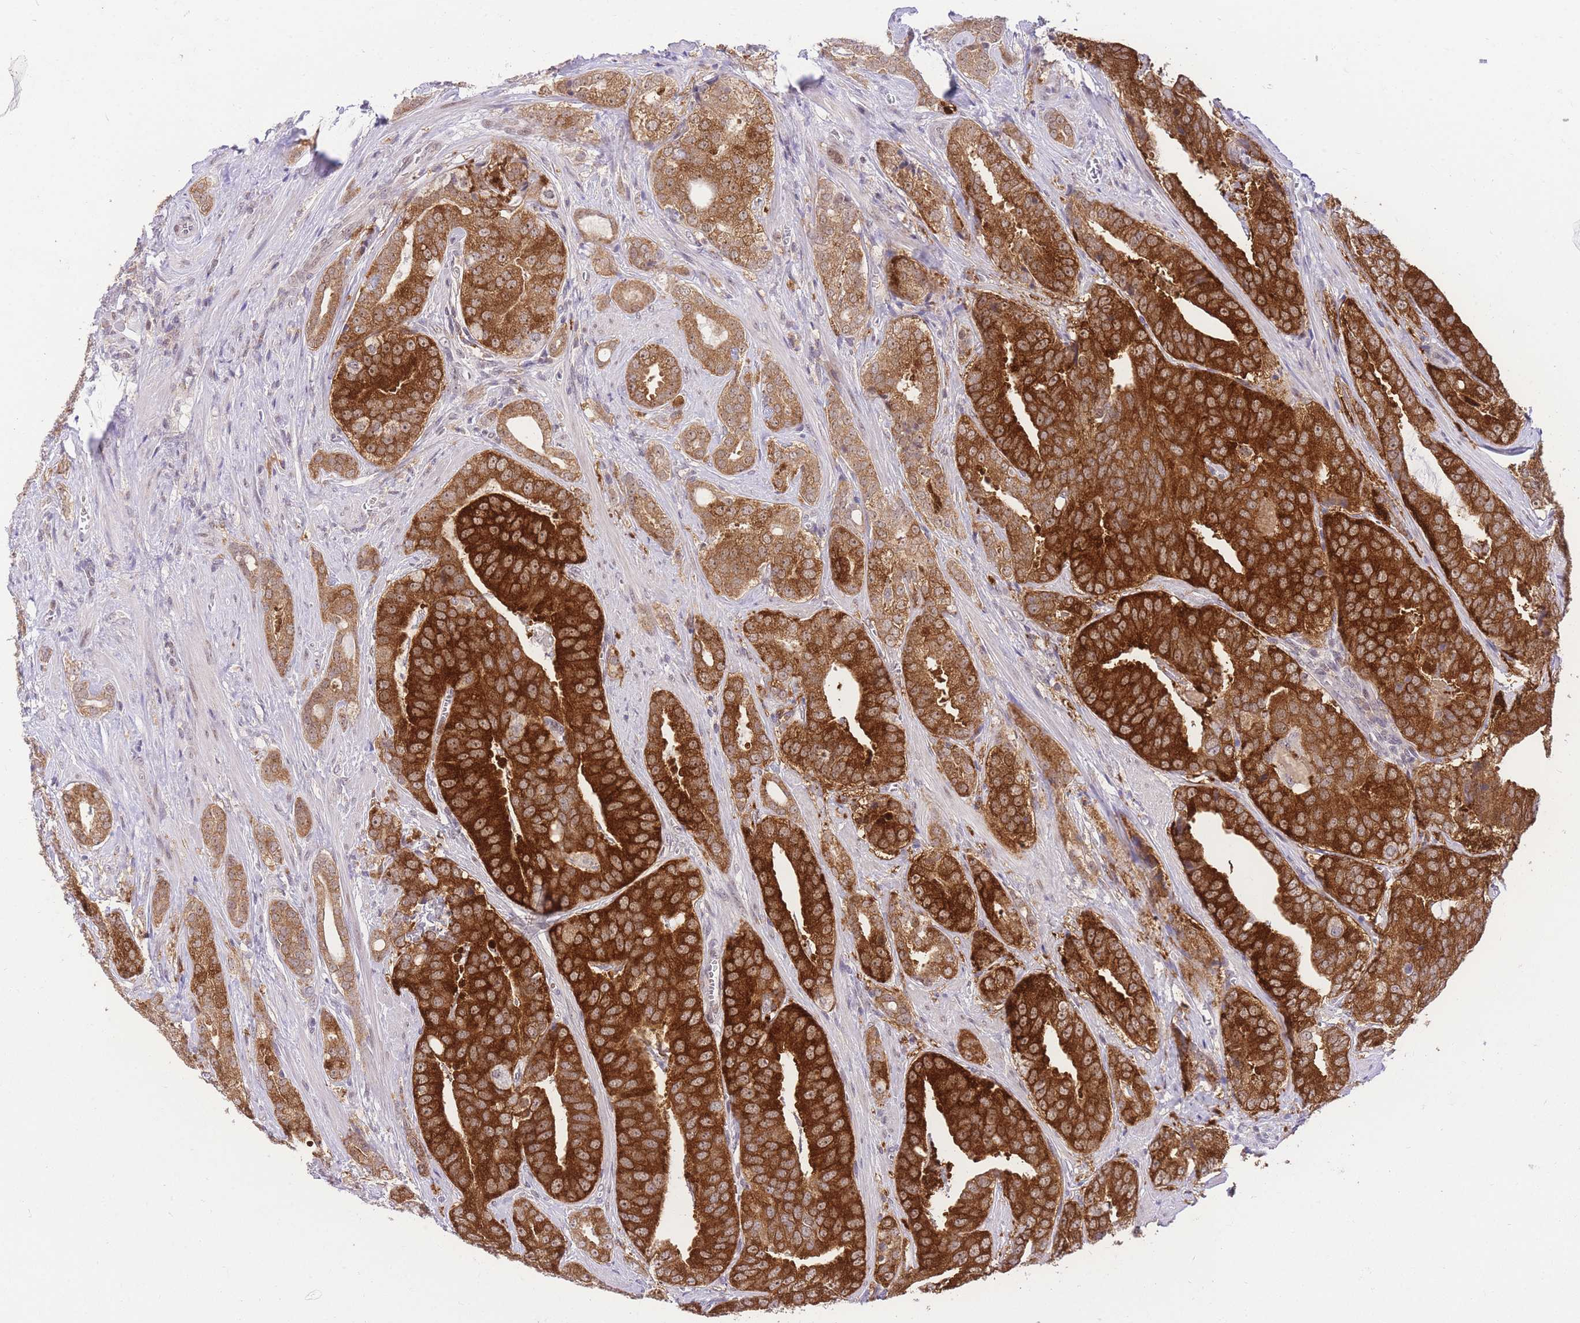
{"staining": {"intensity": "strong", "quantity": ">75%", "location": "cytoplasmic/membranous"}, "tissue": "prostate cancer", "cell_type": "Tumor cells", "image_type": "cancer", "snomed": [{"axis": "morphology", "description": "Adenocarcinoma, High grade"}, {"axis": "topography", "description": "Prostate"}], "caption": "A high-resolution image shows immunohistochemistry staining of high-grade adenocarcinoma (prostate), which exhibits strong cytoplasmic/membranous staining in about >75% of tumor cells.", "gene": "STK39", "patient": {"sex": "male", "age": 55}}